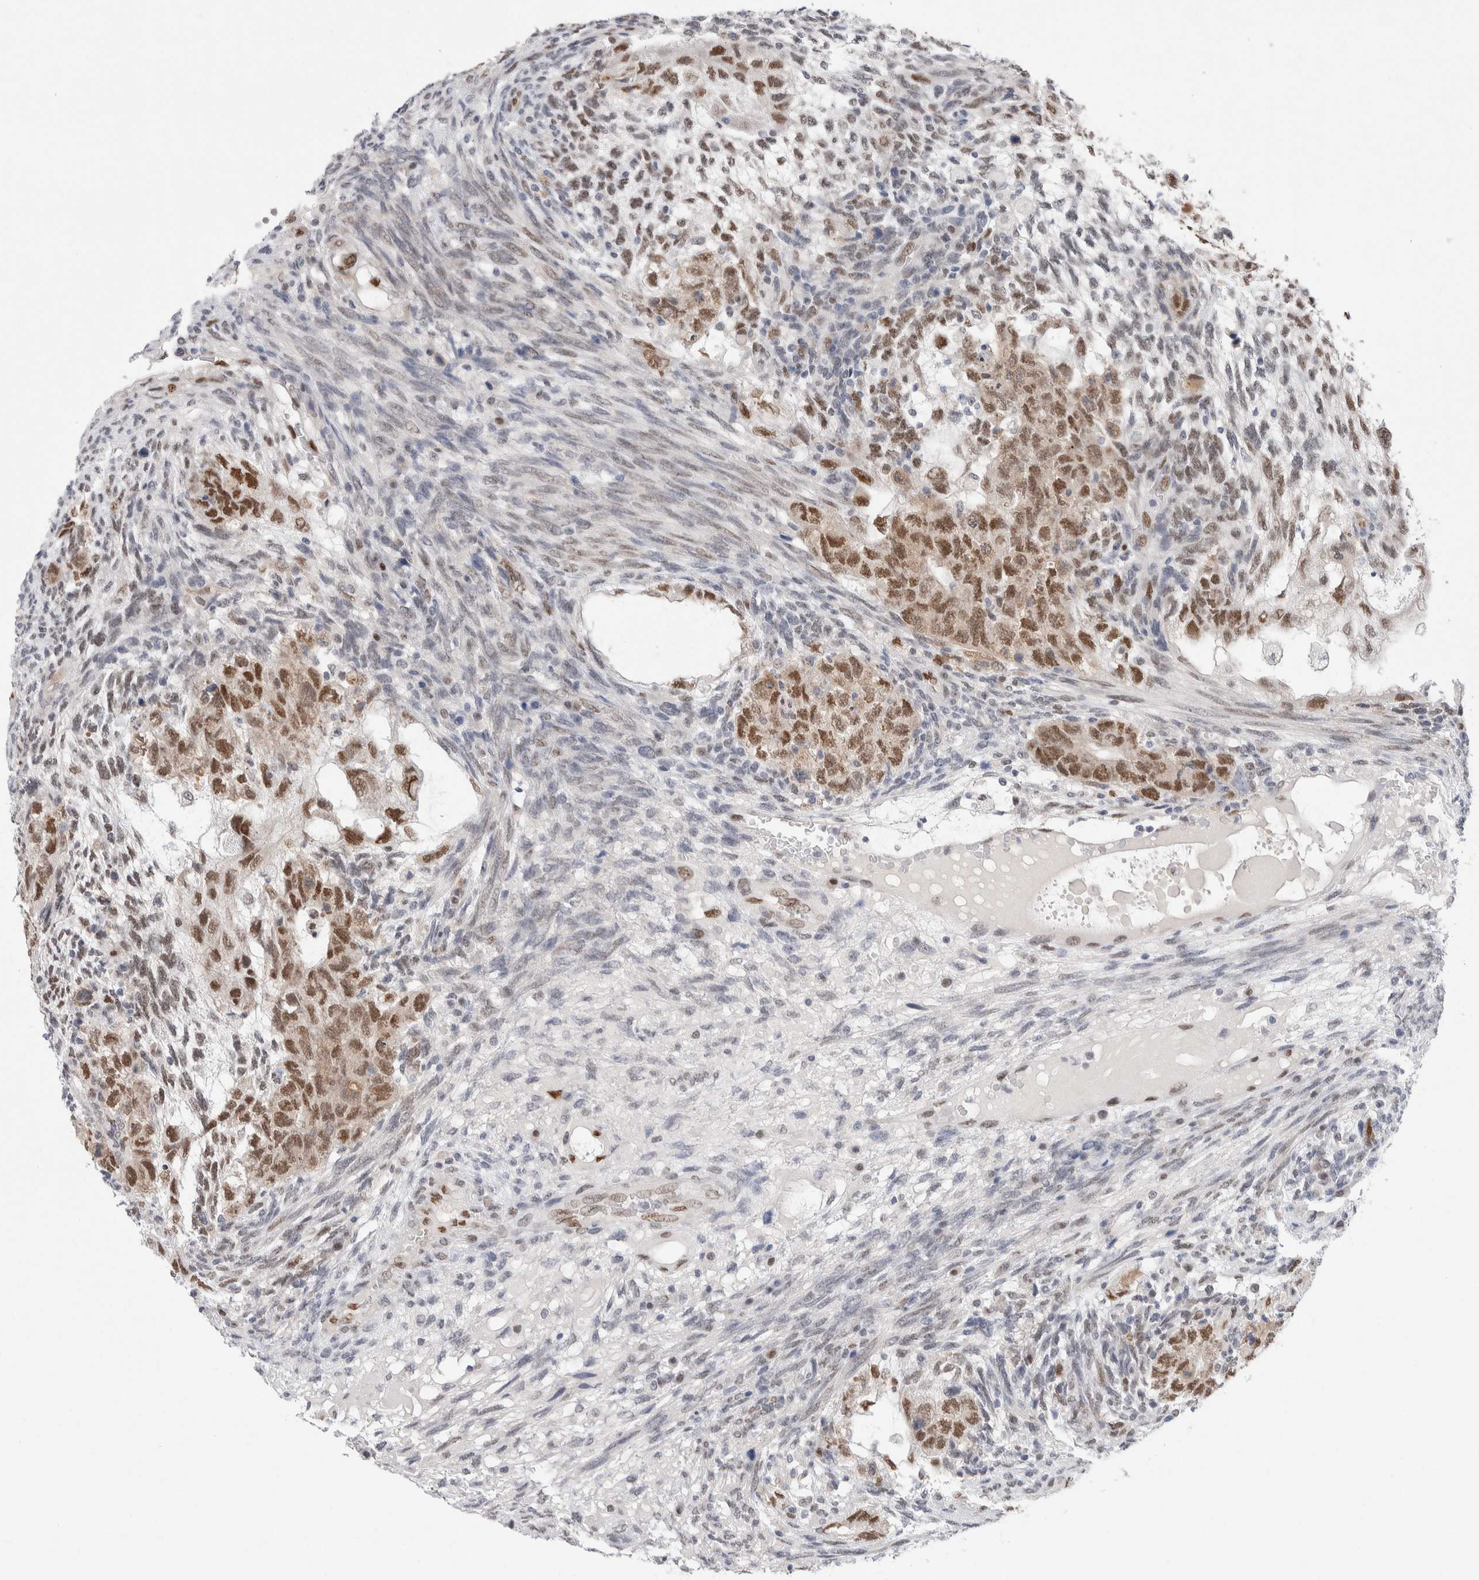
{"staining": {"intensity": "moderate", "quantity": ">75%", "location": "nuclear"}, "tissue": "testis cancer", "cell_type": "Tumor cells", "image_type": "cancer", "snomed": [{"axis": "morphology", "description": "Normal tissue, NOS"}, {"axis": "morphology", "description": "Carcinoma, Embryonal, NOS"}, {"axis": "topography", "description": "Testis"}], "caption": "This is a photomicrograph of IHC staining of testis cancer (embryonal carcinoma), which shows moderate expression in the nuclear of tumor cells.", "gene": "PRMT1", "patient": {"sex": "male", "age": 36}}